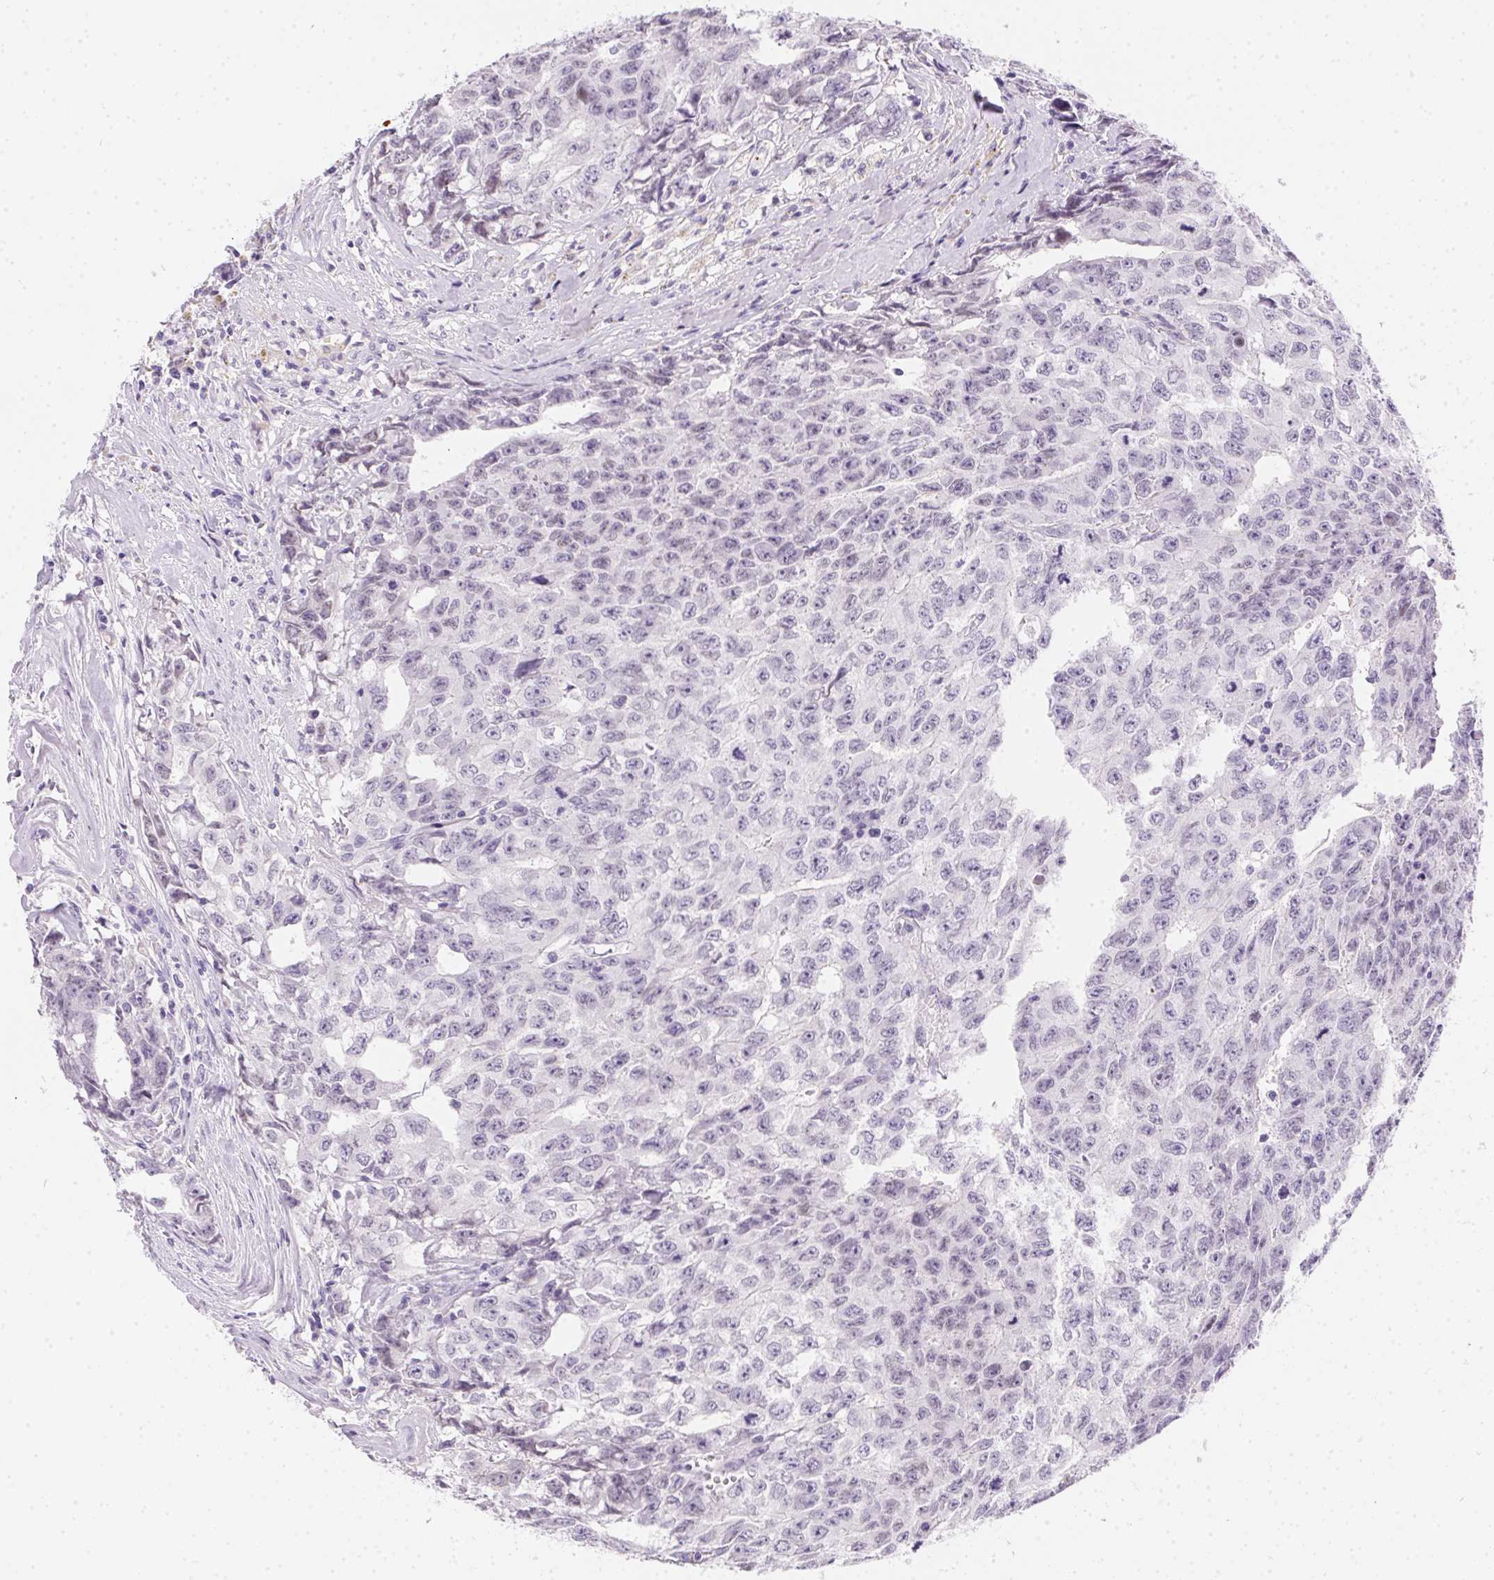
{"staining": {"intensity": "negative", "quantity": "none", "location": "none"}, "tissue": "testis cancer", "cell_type": "Tumor cells", "image_type": "cancer", "snomed": [{"axis": "morphology", "description": "Carcinoma, Embryonal, NOS"}, {"axis": "morphology", "description": "Teratoma, malignant, NOS"}, {"axis": "topography", "description": "Testis"}], "caption": "Immunohistochemistry image of human testis cancer (teratoma (malignant)) stained for a protein (brown), which shows no staining in tumor cells.", "gene": "SSTR4", "patient": {"sex": "male", "age": 24}}